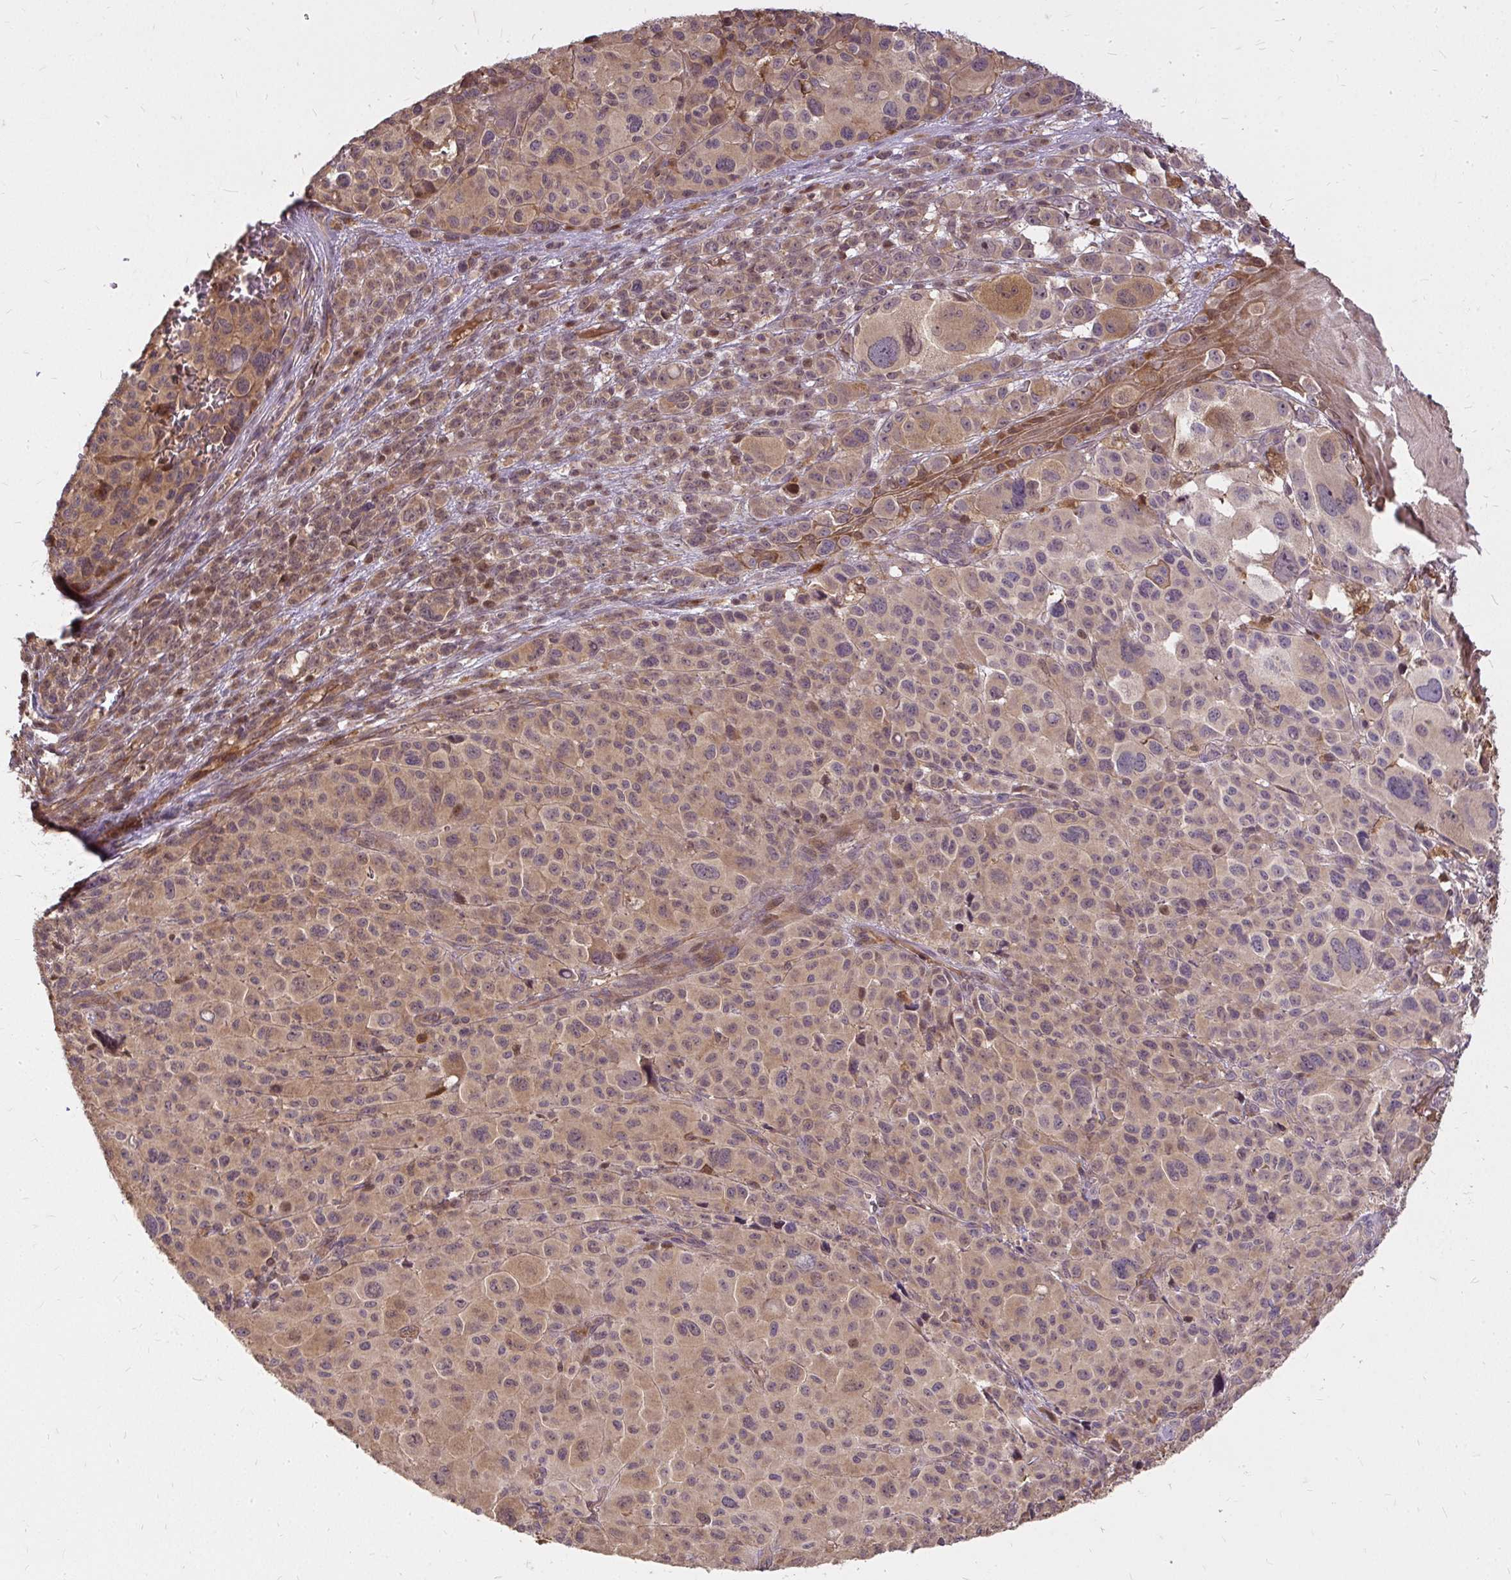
{"staining": {"intensity": "weak", "quantity": "25%-75%", "location": "cytoplasmic/membranous"}, "tissue": "melanoma", "cell_type": "Tumor cells", "image_type": "cancer", "snomed": [{"axis": "morphology", "description": "Malignant melanoma, NOS"}, {"axis": "topography", "description": "Skin"}], "caption": "This is an image of immunohistochemistry staining of malignant melanoma, which shows weak staining in the cytoplasmic/membranous of tumor cells.", "gene": "AP5S1", "patient": {"sex": "female", "age": 74}}